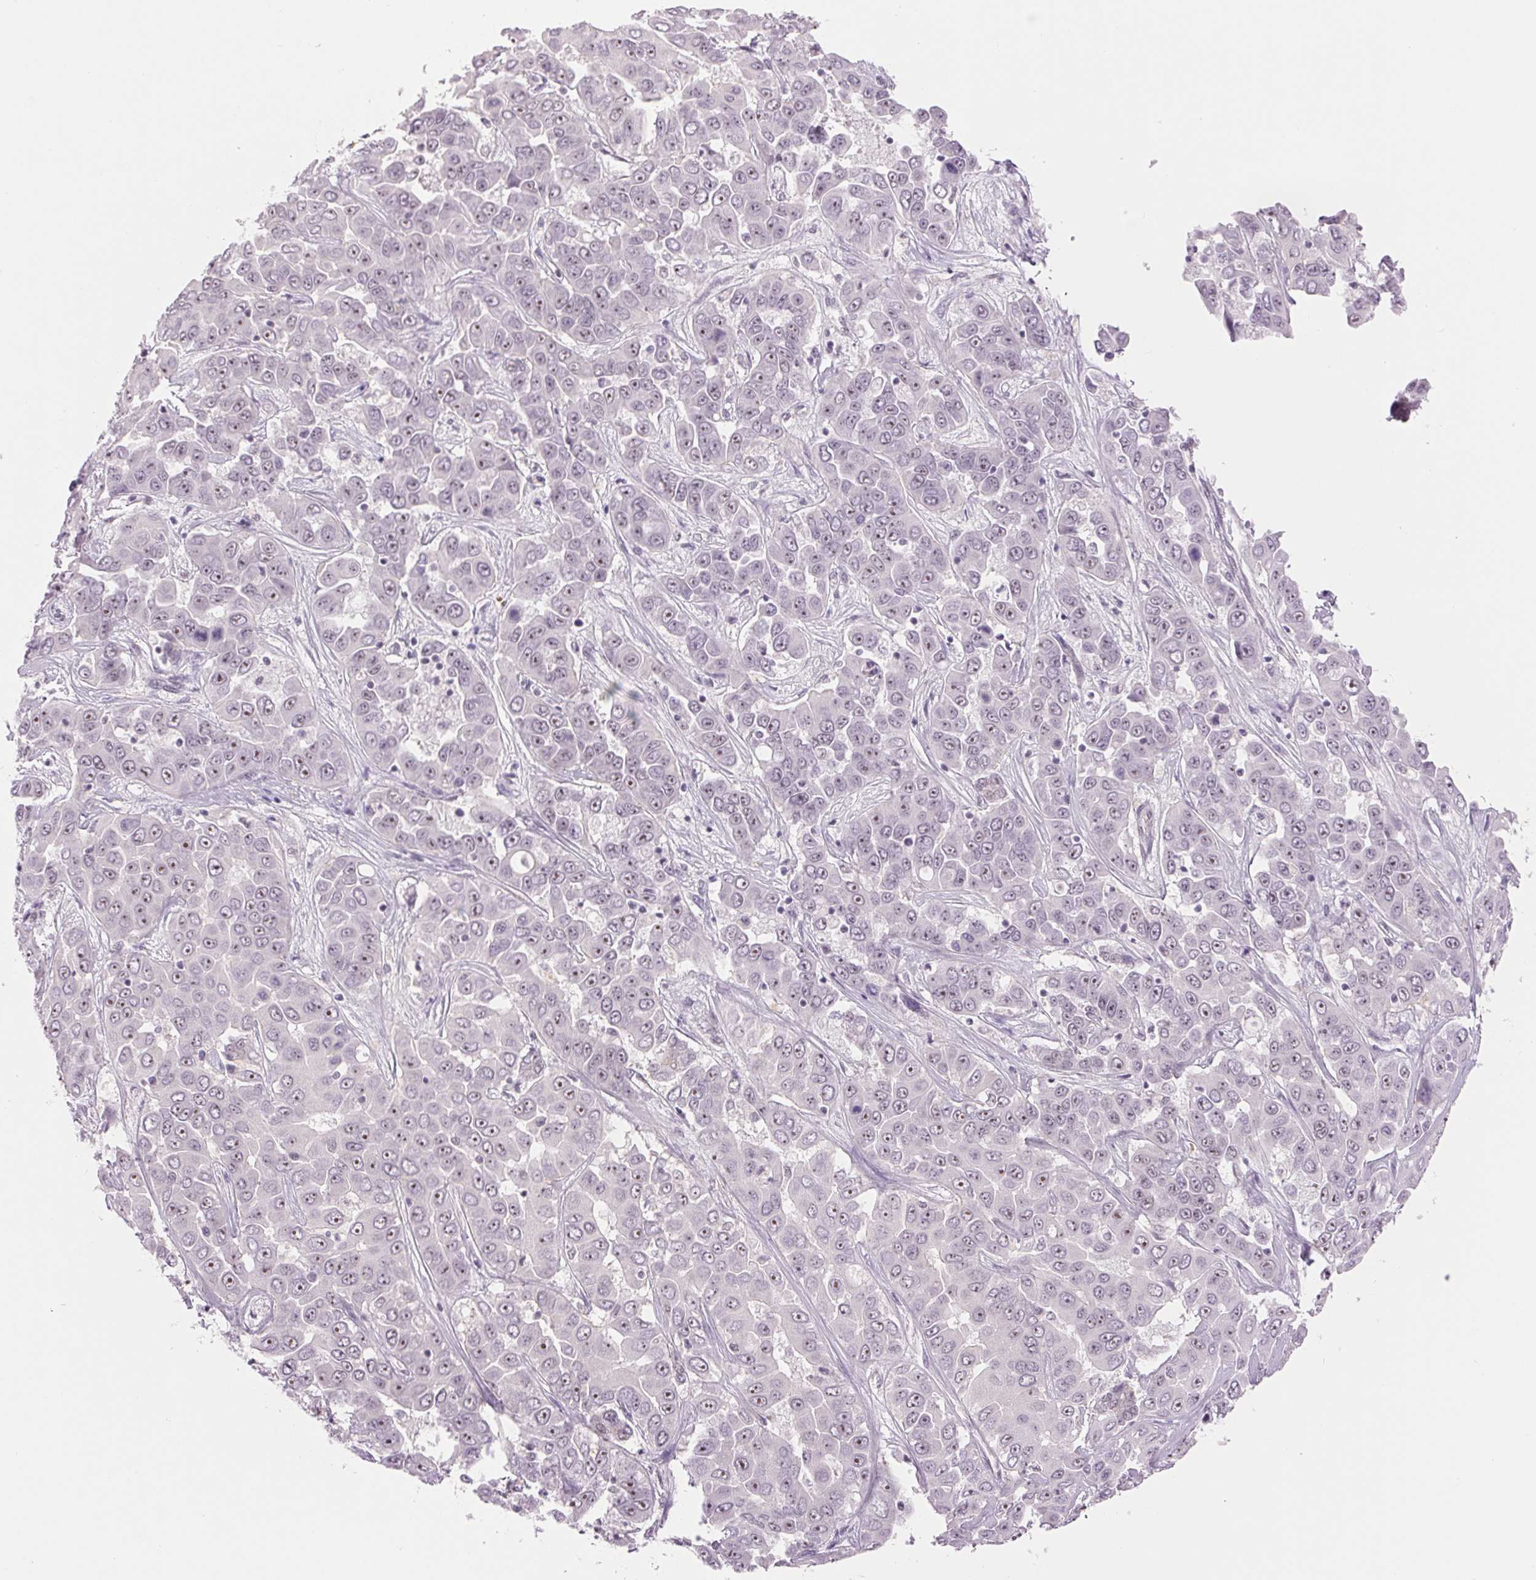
{"staining": {"intensity": "moderate", "quantity": "25%-75%", "location": "nuclear"}, "tissue": "liver cancer", "cell_type": "Tumor cells", "image_type": "cancer", "snomed": [{"axis": "morphology", "description": "Cholangiocarcinoma"}, {"axis": "topography", "description": "Liver"}], "caption": "Liver cholangiocarcinoma was stained to show a protein in brown. There is medium levels of moderate nuclear expression in about 25%-75% of tumor cells.", "gene": "ZC3H14", "patient": {"sex": "female", "age": 52}}